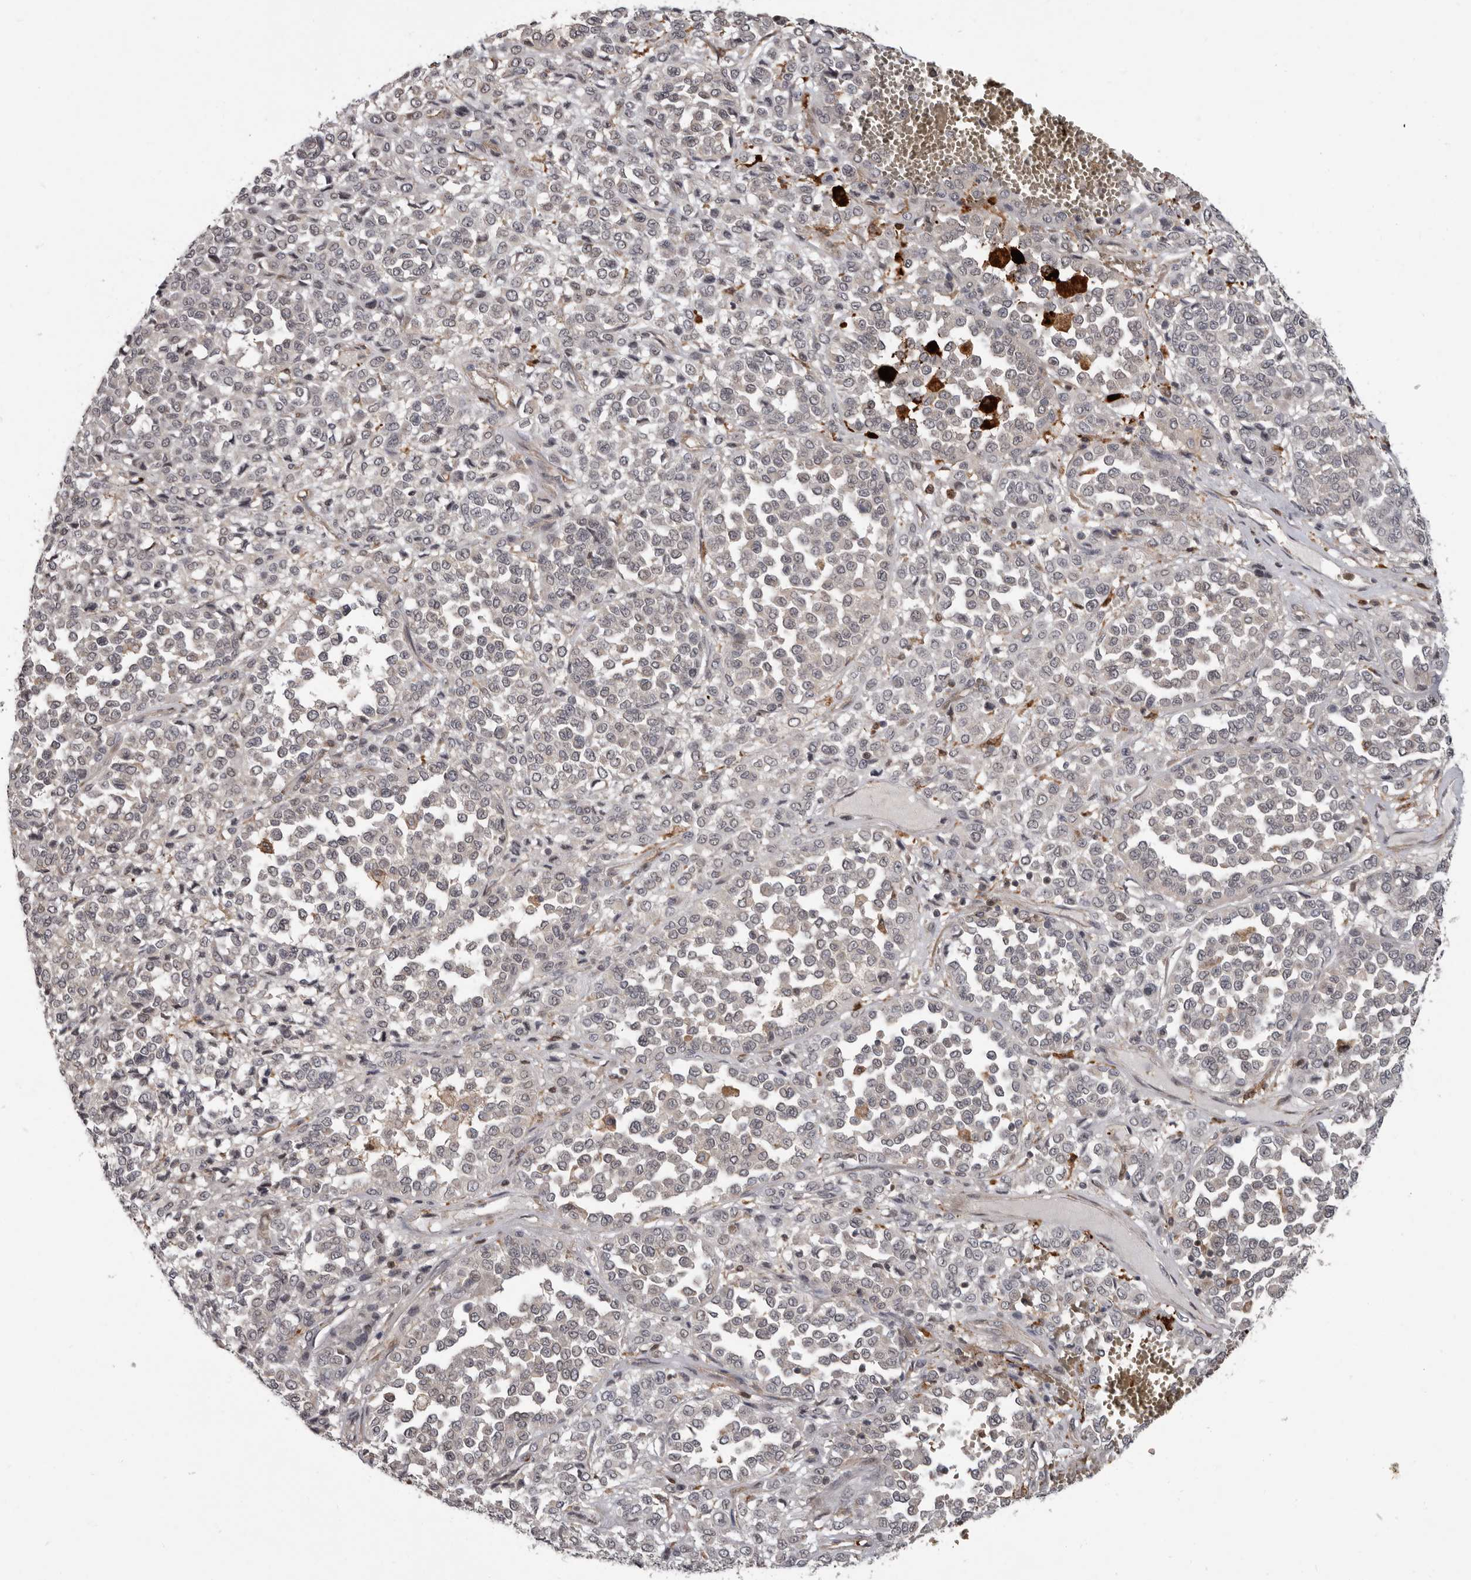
{"staining": {"intensity": "negative", "quantity": "none", "location": "none"}, "tissue": "melanoma", "cell_type": "Tumor cells", "image_type": "cancer", "snomed": [{"axis": "morphology", "description": "Malignant melanoma, Metastatic site"}, {"axis": "topography", "description": "Pancreas"}], "caption": "Tumor cells are negative for protein expression in human melanoma.", "gene": "FGFR4", "patient": {"sex": "female", "age": 30}}